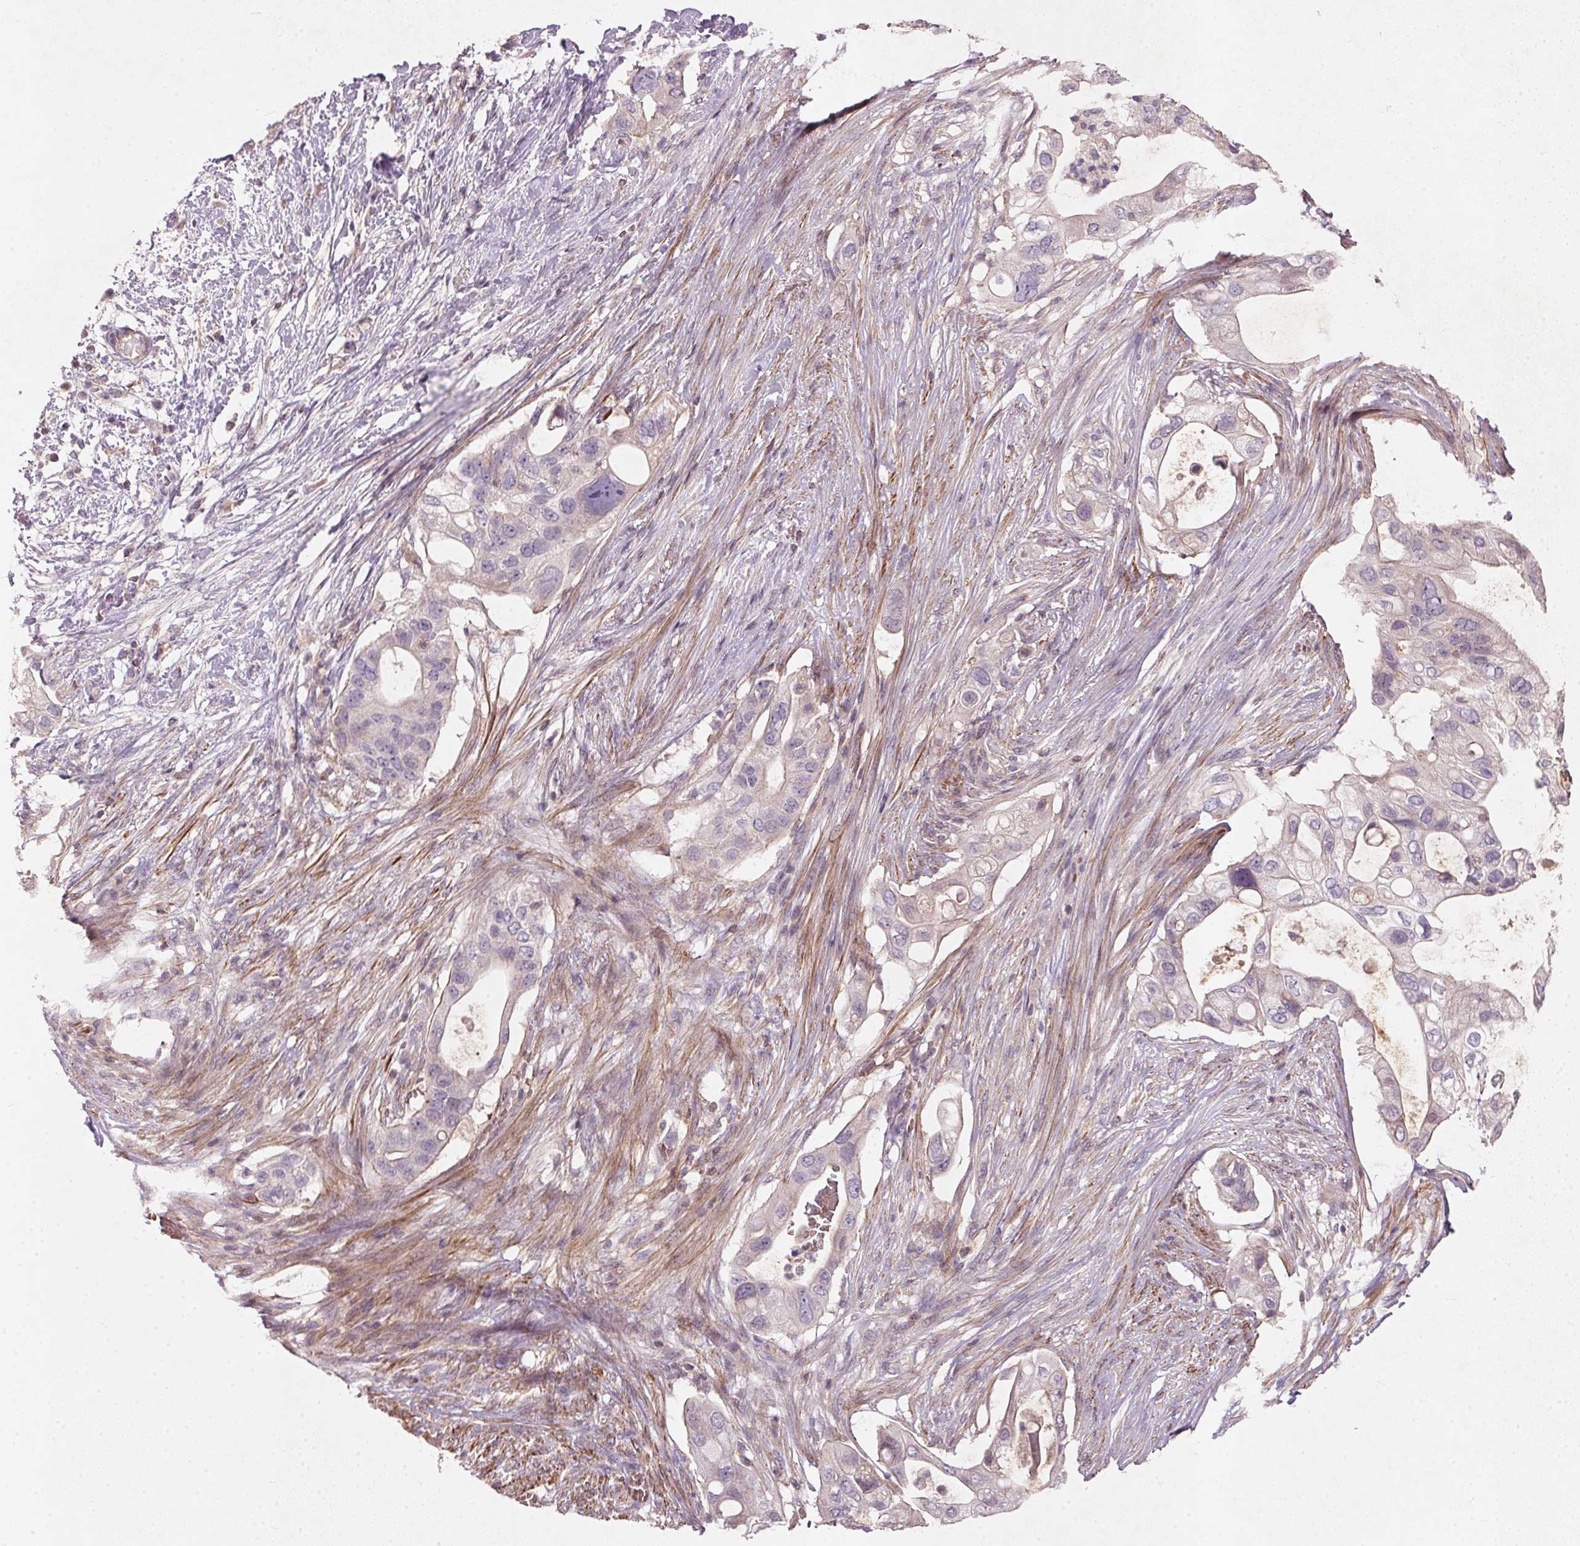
{"staining": {"intensity": "weak", "quantity": "<25%", "location": "cytoplasmic/membranous"}, "tissue": "pancreatic cancer", "cell_type": "Tumor cells", "image_type": "cancer", "snomed": [{"axis": "morphology", "description": "Adenocarcinoma, NOS"}, {"axis": "topography", "description": "Pancreas"}], "caption": "Pancreatic adenocarcinoma was stained to show a protein in brown. There is no significant staining in tumor cells.", "gene": "KCNK15", "patient": {"sex": "female", "age": 72}}